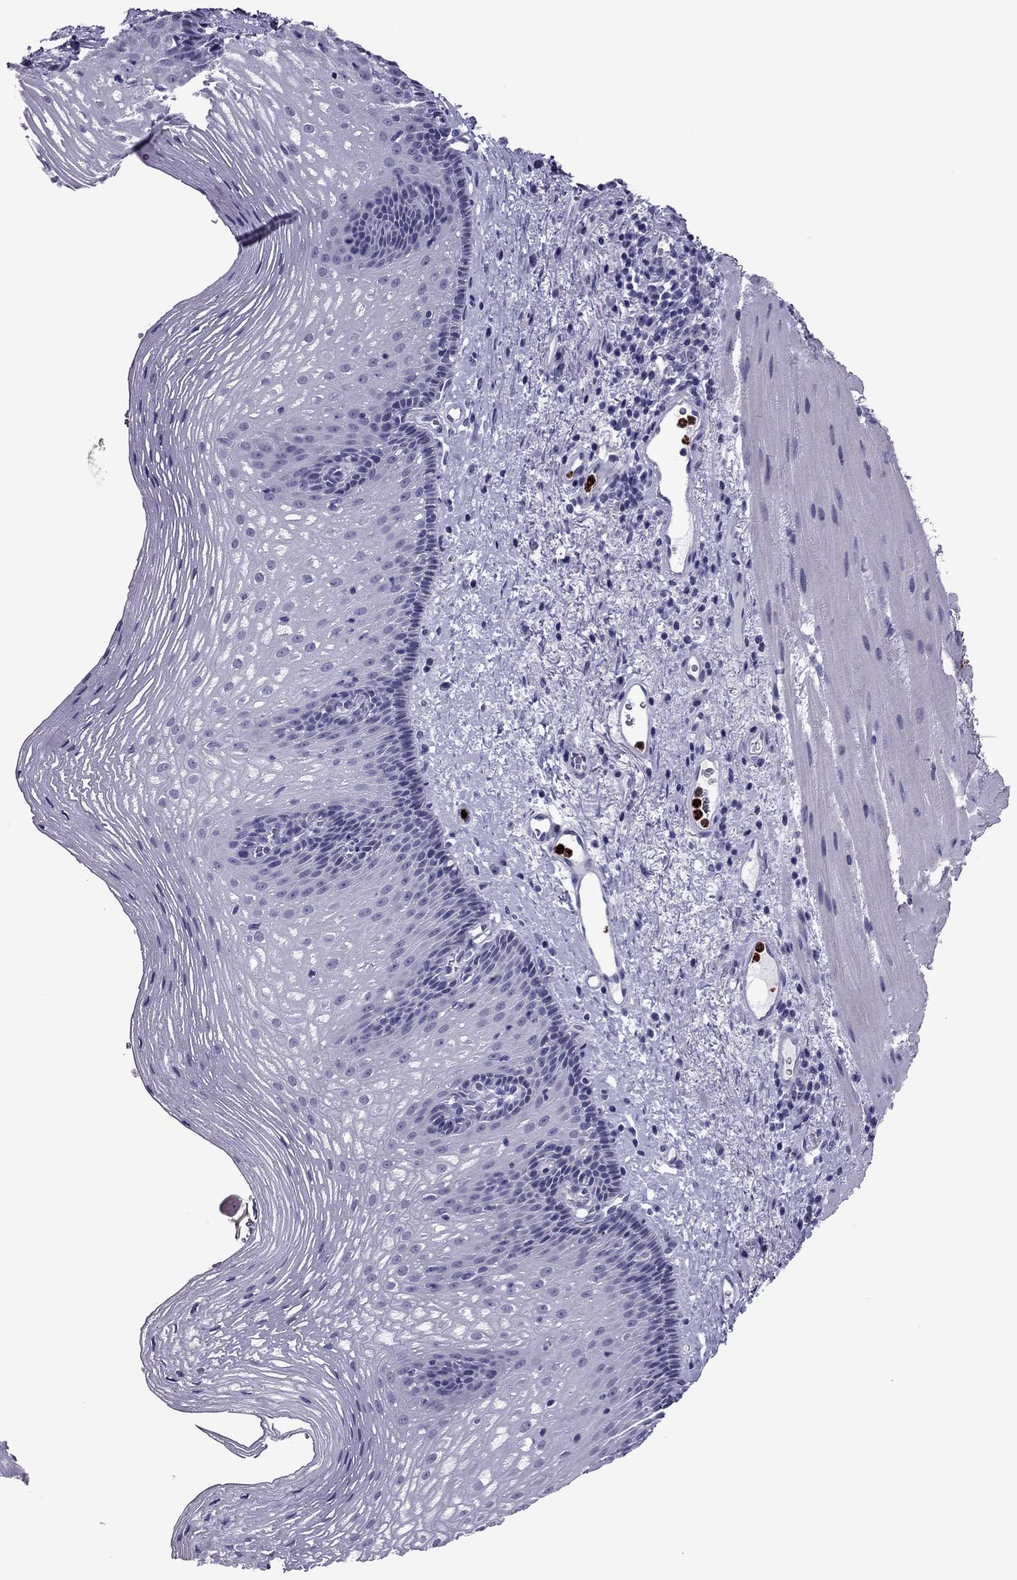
{"staining": {"intensity": "negative", "quantity": "none", "location": "none"}, "tissue": "esophagus", "cell_type": "Squamous epithelial cells", "image_type": "normal", "snomed": [{"axis": "morphology", "description": "Normal tissue, NOS"}, {"axis": "topography", "description": "Esophagus"}], "caption": "Immunohistochemical staining of unremarkable human esophagus demonstrates no significant staining in squamous epithelial cells.", "gene": "CCL27", "patient": {"sex": "male", "age": 76}}